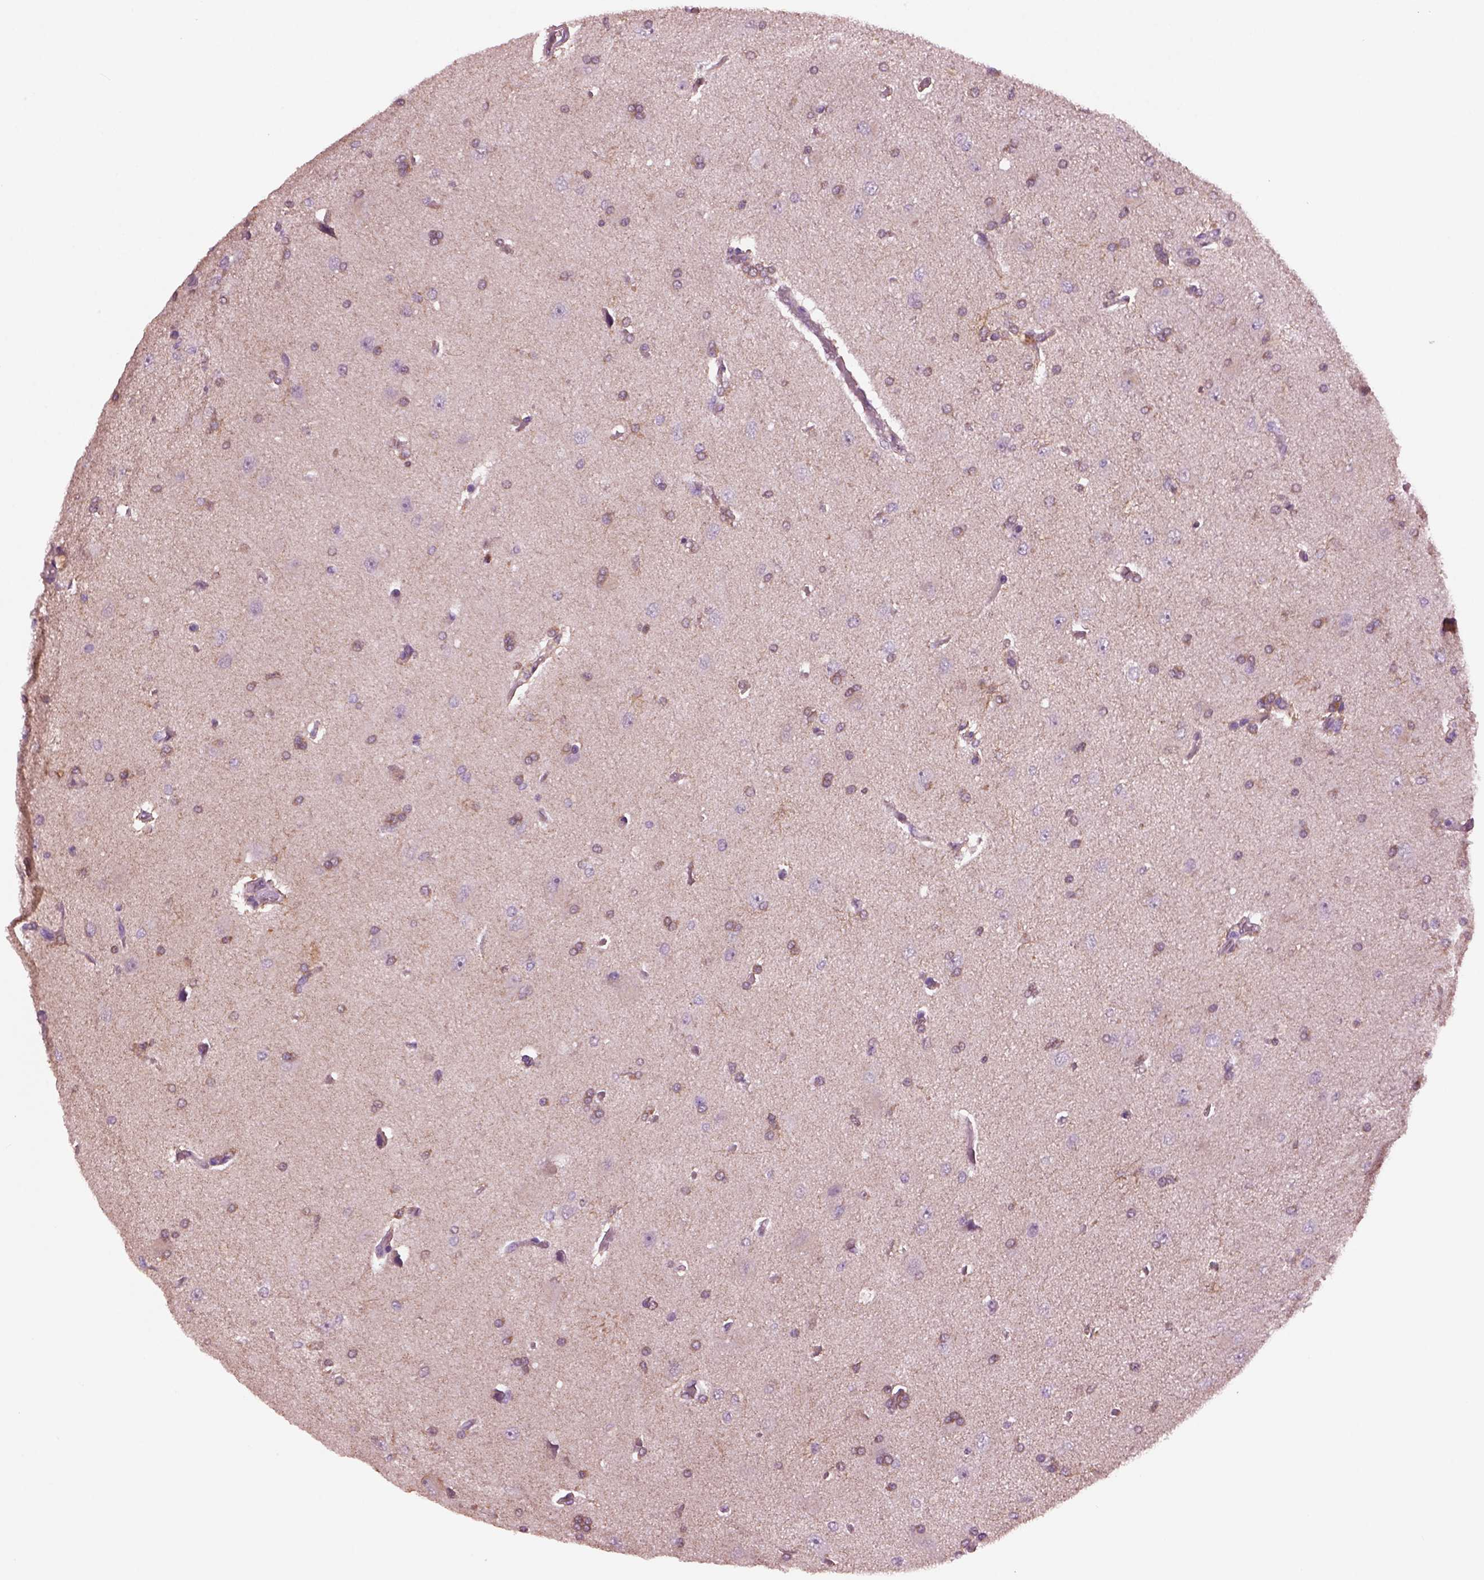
{"staining": {"intensity": "weak", "quantity": ">75%", "location": "cytoplasmic/membranous"}, "tissue": "glioma", "cell_type": "Tumor cells", "image_type": "cancer", "snomed": [{"axis": "morphology", "description": "Glioma, malignant, High grade"}, {"axis": "topography", "description": "Cerebral cortex"}], "caption": "The photomicrograph displays a brown stain indicating the presence of a protein in the cytoplasmic/membranous of tumor cells in glioma.", "gene": "SHTN1", "patient": {"sex": "male", "age": 70}}